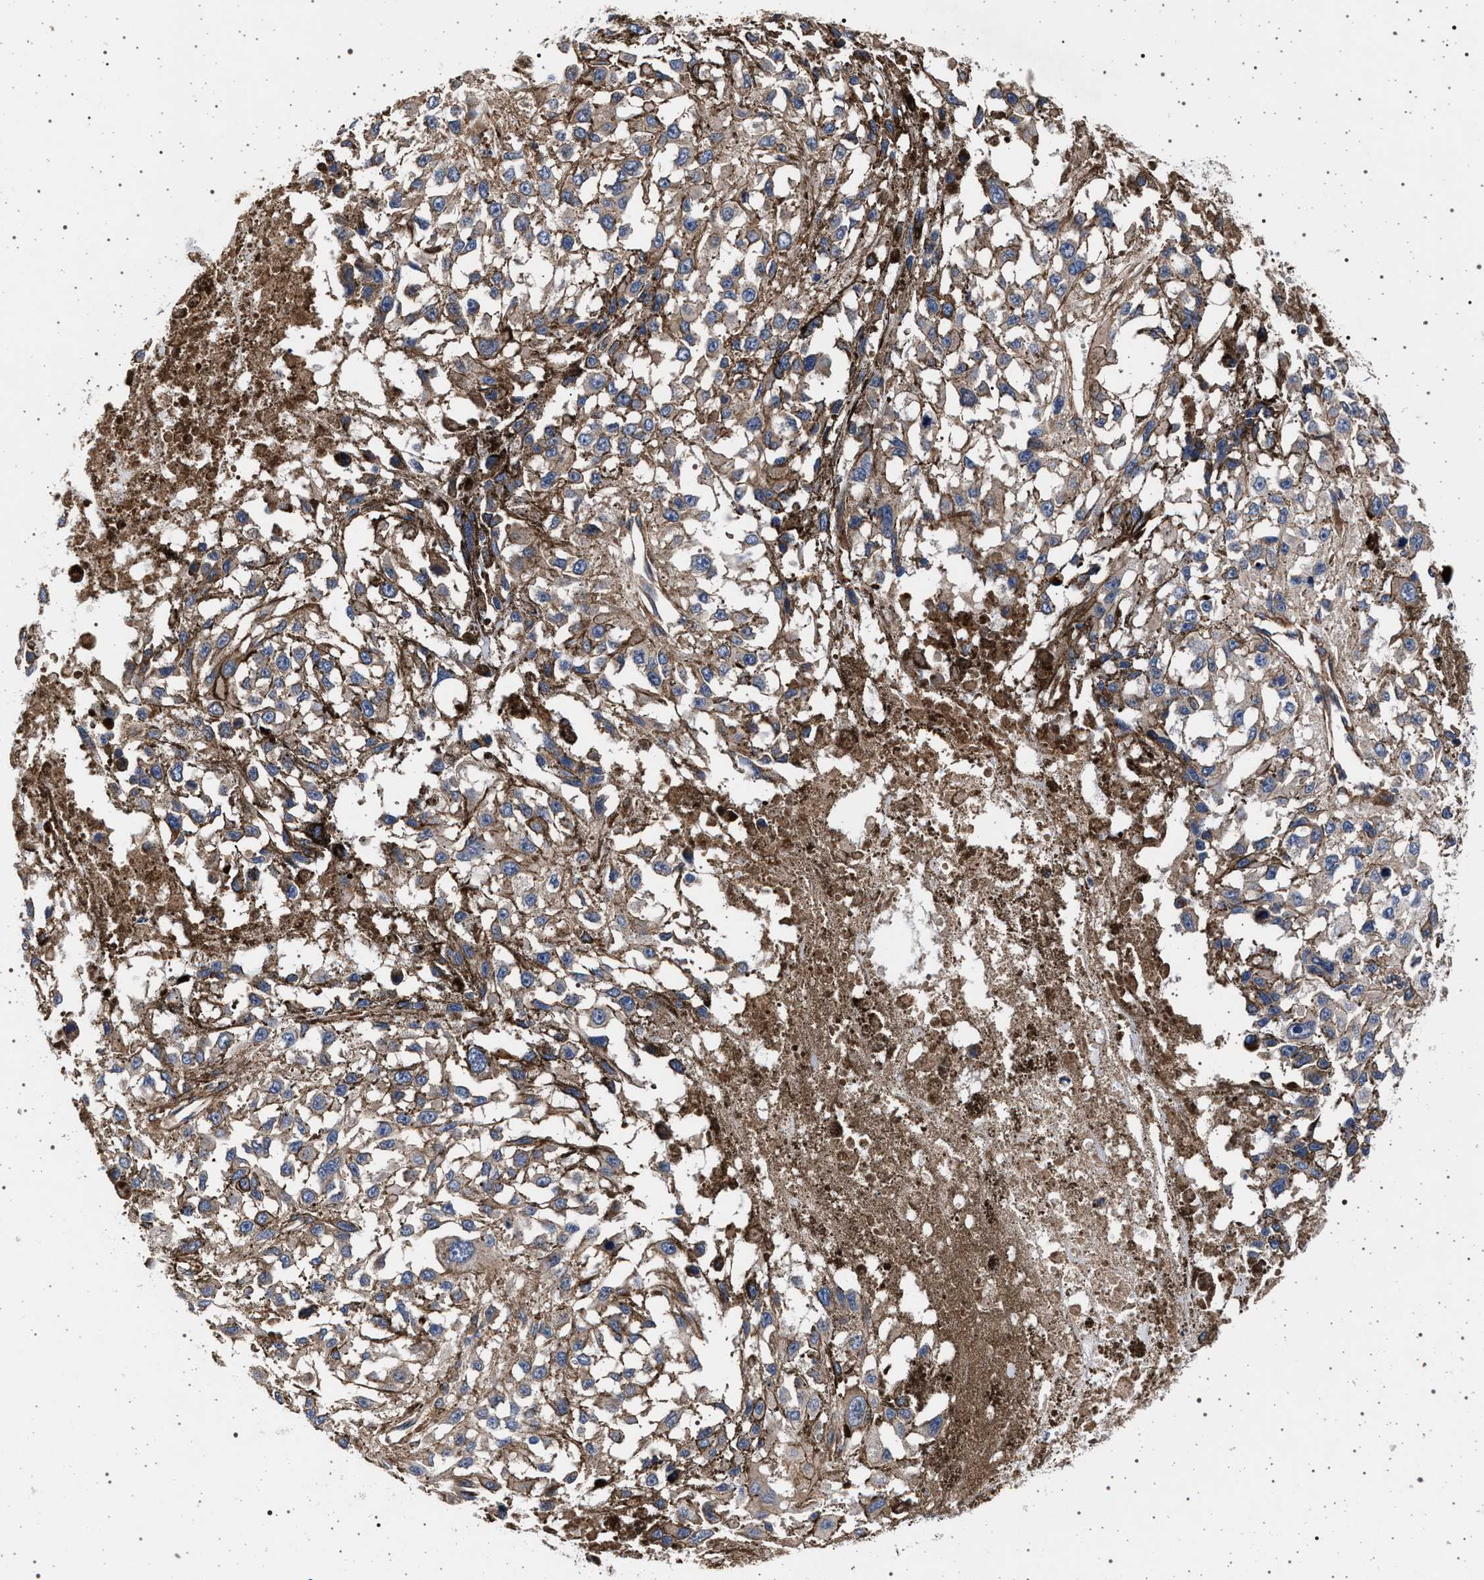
{"staining": {"intensity": "weak", "quantity": "<25%", "location": "cytoplasmic/membranous"}, "tissue": "melanoma", "cell_type": "Tumor cells", "image_type": "cancer", "snomed": [{"axis": "morphology", "description": "Malignant melanoma, Metastatic site"}, {"axis": "topography", "description": "Lymph node"}], "caption": "Photomicrograph shows no significant protein expression in tumor cells of melanoma. (Stains: DAB IHC with hematoxylin counter stain, Microscopy: brightfield microscopy at high magnification).", "gene": "KCNK6", "patient": {"sex": "male", "age": 59}}